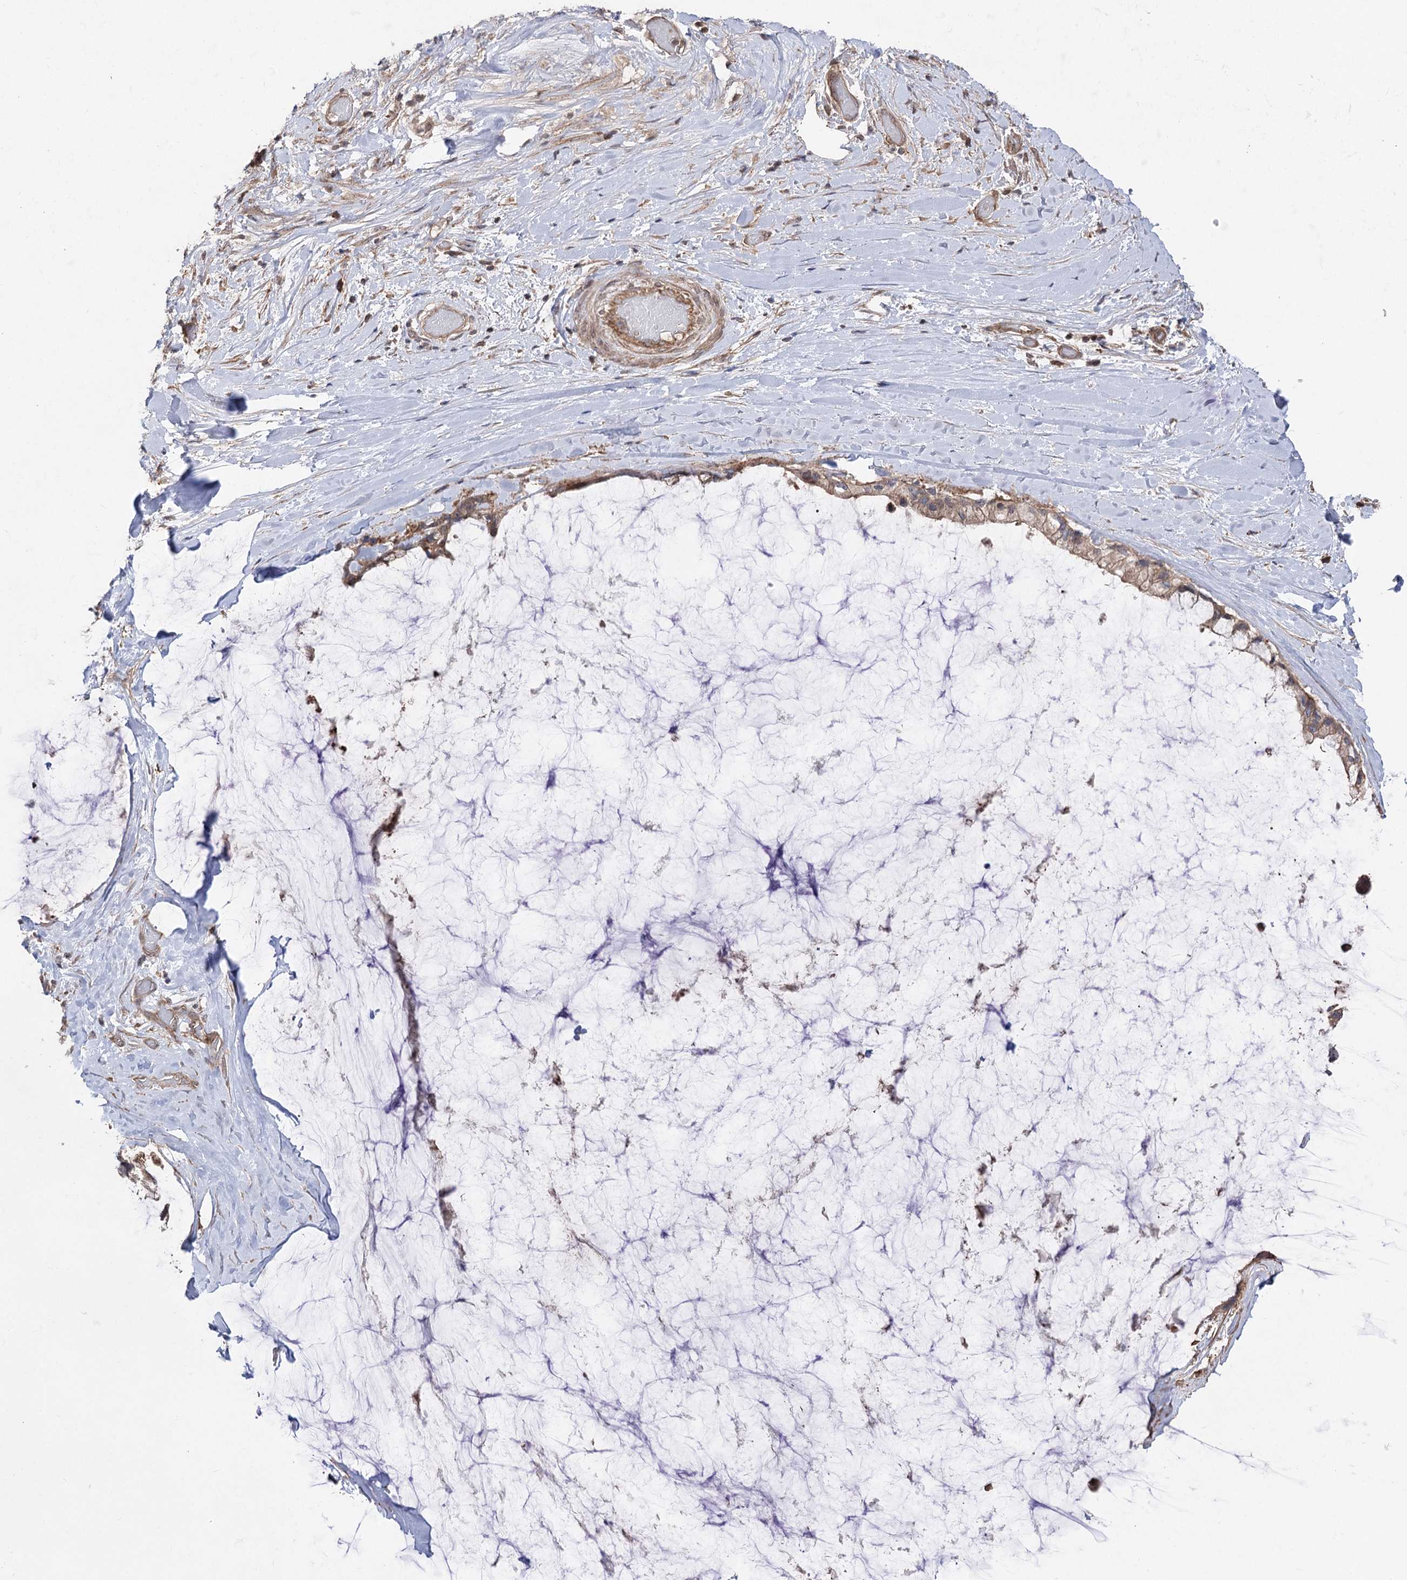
{"staining": {"intensity": "moderate", "quantity": ">75%", "location": "cytoplasmic/membranous"}, "tissue": "ovarian cancer", "cell_type": "Tumor cells", "image_type": "cancer", "snomed": [{"axis": "morphology", "description": "Cystadenocarcinoma, mucinous, NOS"}, {"axis": "topography", "description": "Ovary"}], "caption": "High-power microscopy captured an immunohistochemistry (IHC) histopathology image of ovarian cancer, revealing moderate cytoplasmic/membranous staining in about >75% of tumor cells.", "gene": "LARS2", "patient": {"sex": "female", "age": 39}}